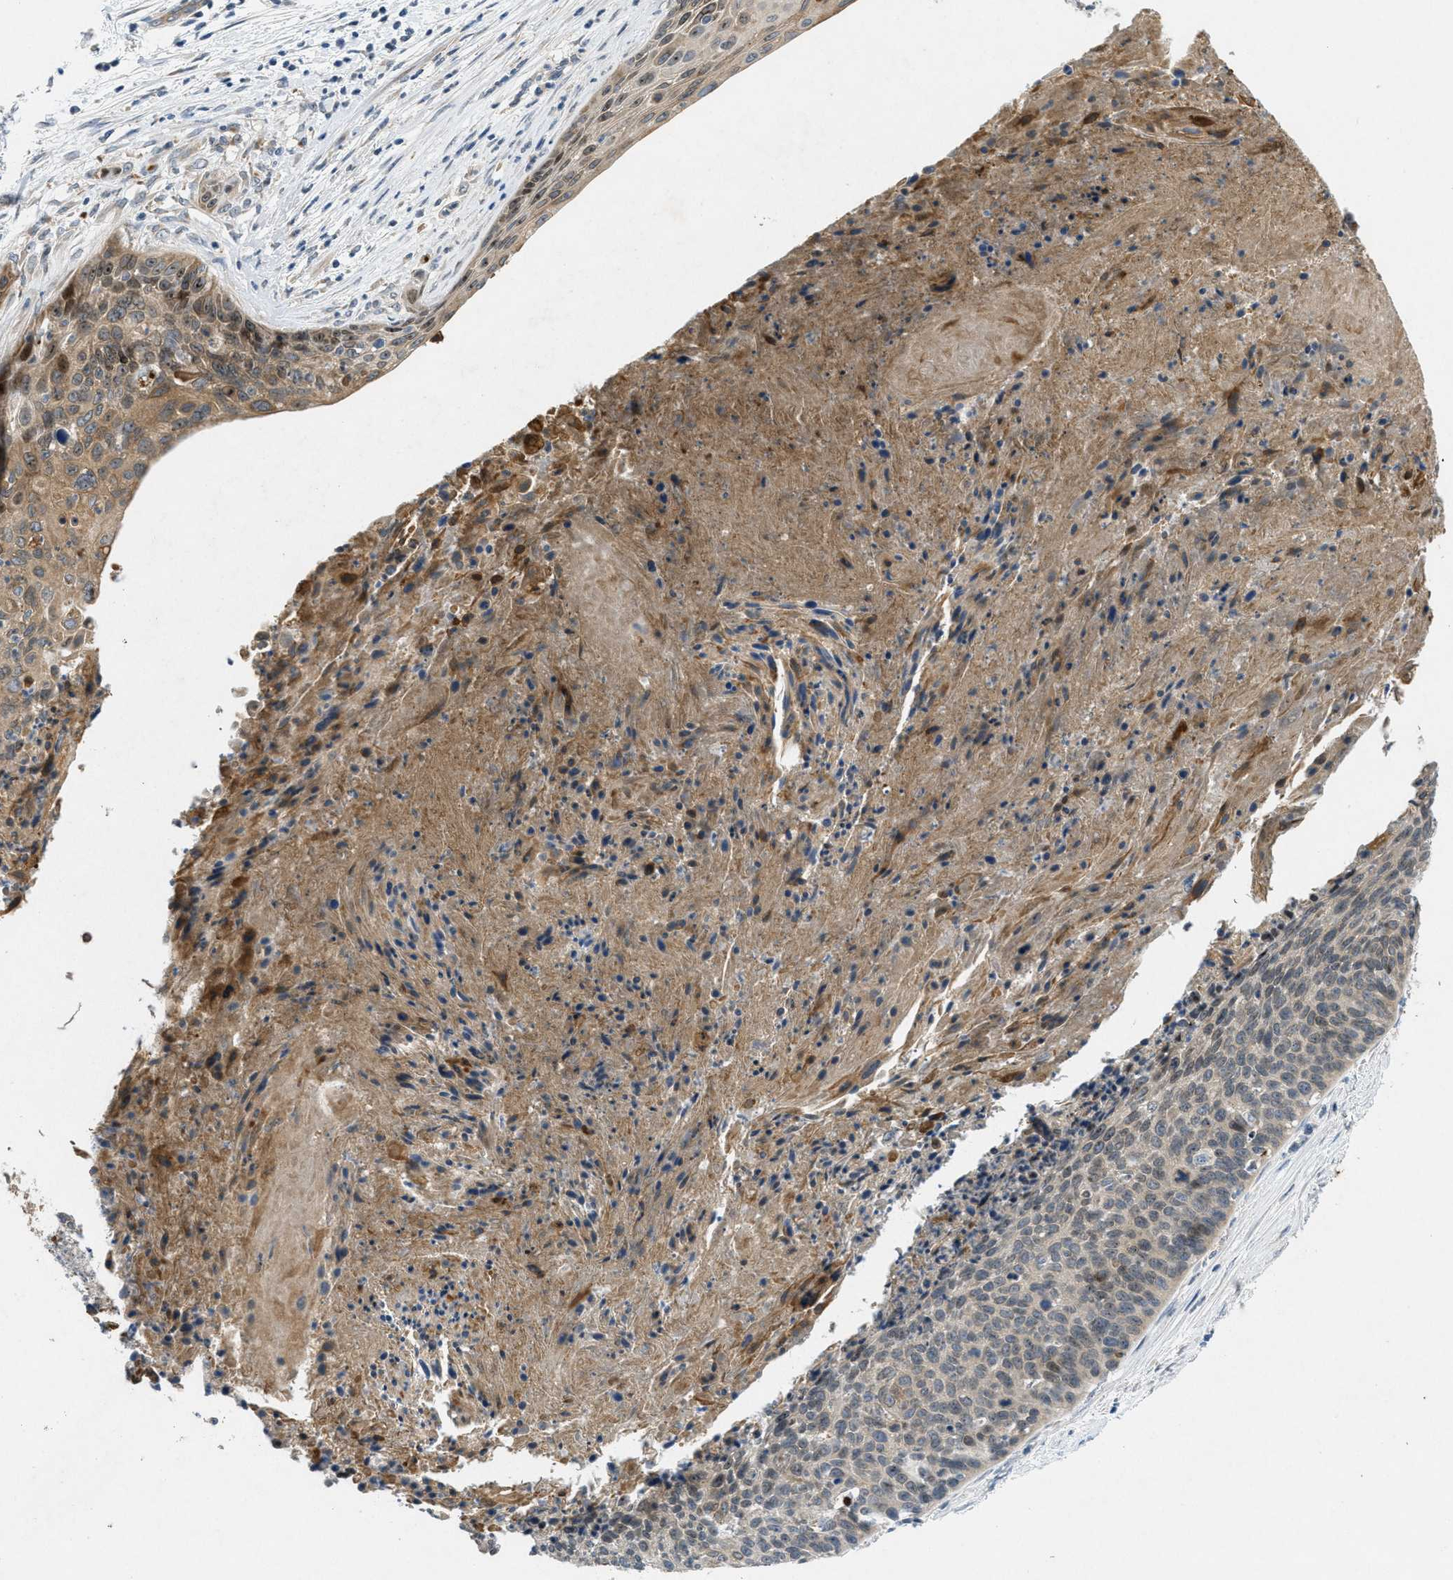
{"staining": {"intensity": "moderate", "quantity": "25%-75%", "location": "cytoplasmic/membranous"}, "tissue": "cervical cancer", "cell_type": "Tumor cells", "image_type": "cancer", "snomed": [{"axis": "morphology", "description": "Squamous cell carcinoma, NOS"}, {"axis": "topography", "description": "Cervix"}], "caption": "Moderate cytoplasmic/membranous protein staining is seen in about 25%-75% of tumor cells in cervical cancer.", "gene": "SIGMAR1", "patient": {"sex": "female", "age": 55}}